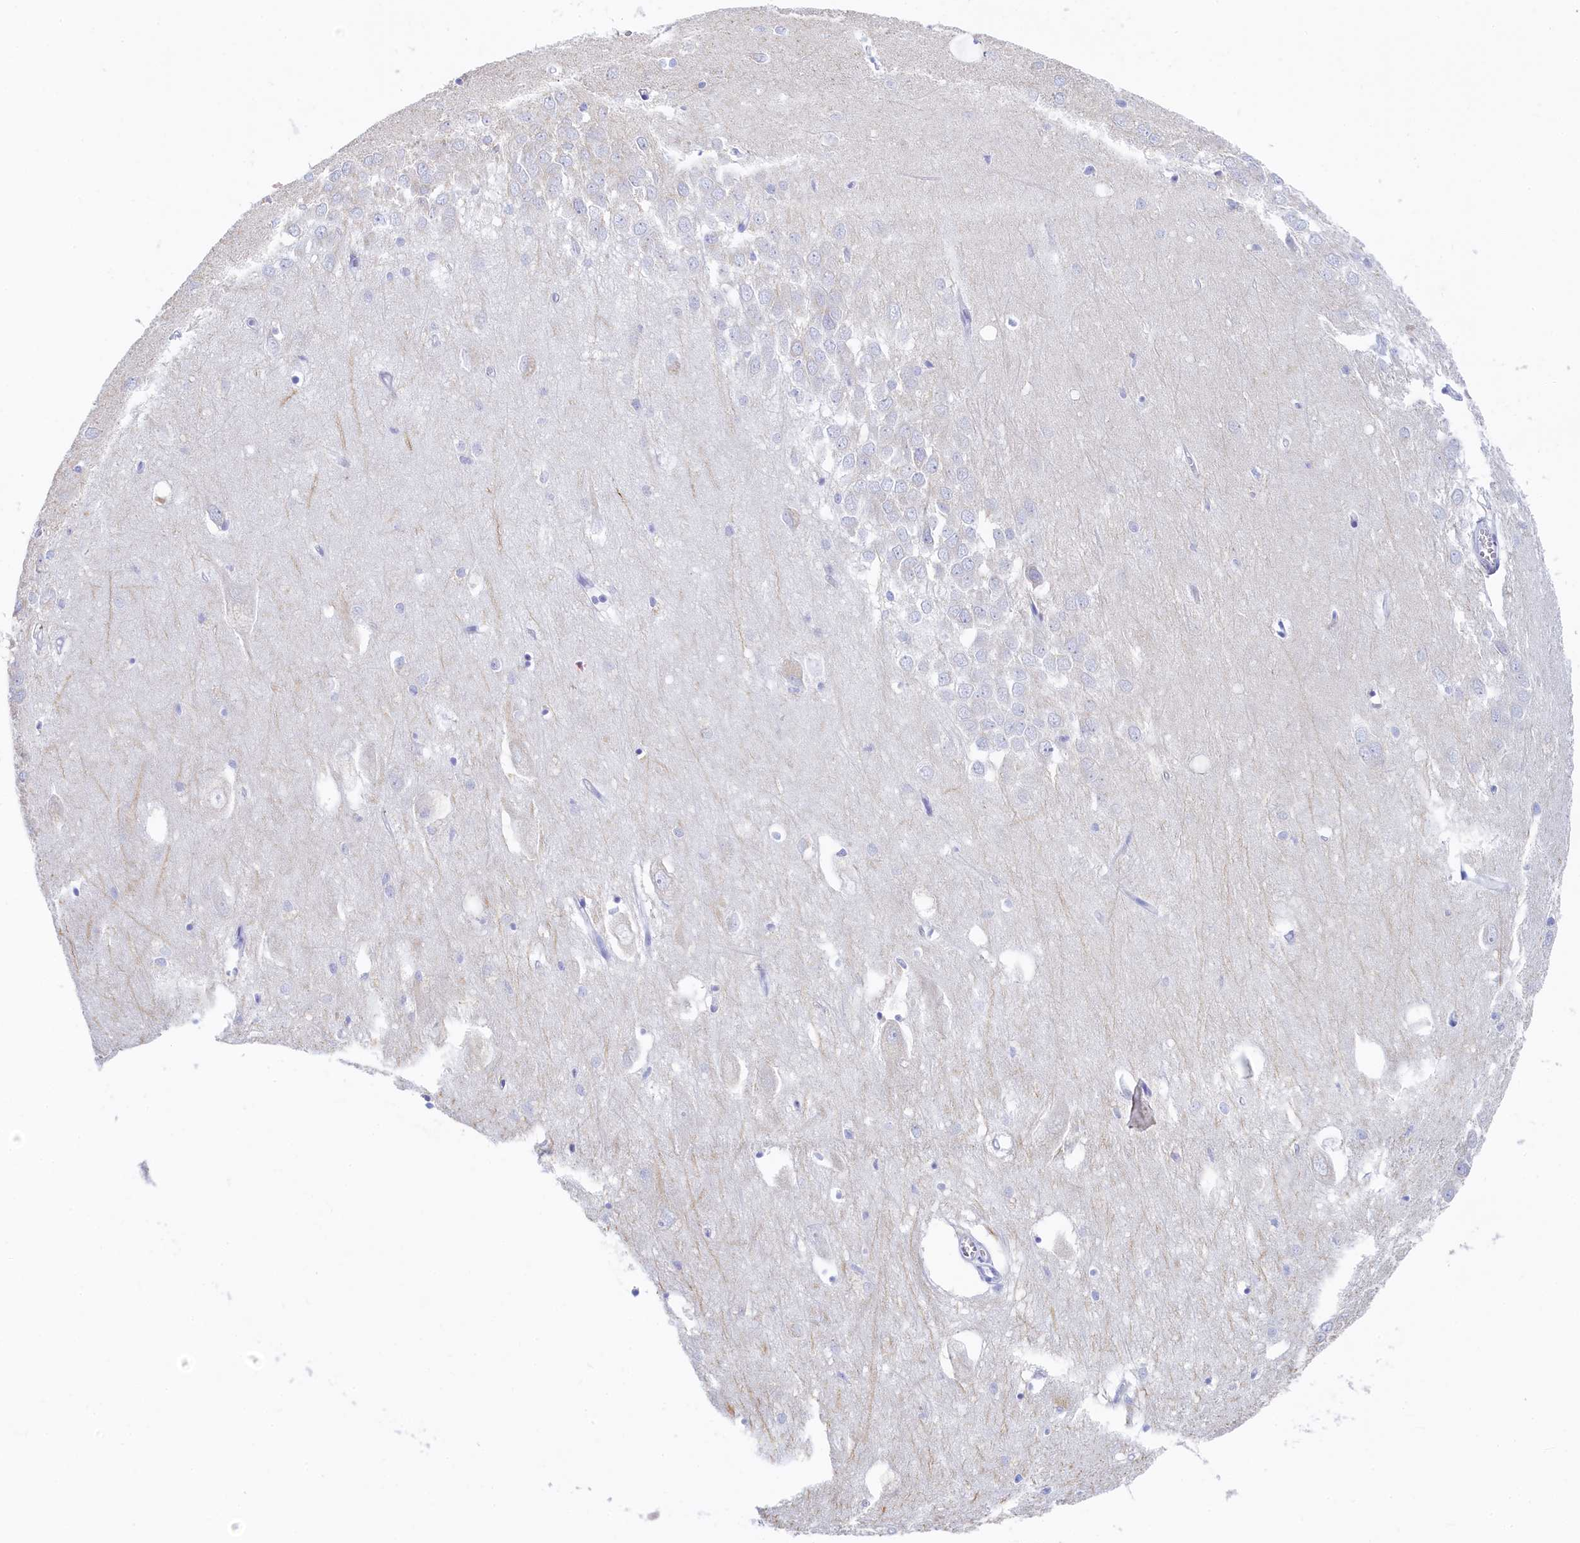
{"staining": {"intensity": "negative", "quantity": "none", "location": "none"}, "tissue": "hippocampus", "cell_type": "Glial cells", "image_type": "normal", "snomed": [{"axis": "morphology", "description": "Normal tissue, NOS"}, {"axis": "topography", "description": "Hippocampus"}], "caption": "Photomicrograph shows no significant protein positivity in glial cells of unremarkable hippocampus. Brightfield microscopy of IHC stained with DAB (3,3'-diaminobenzidine) (brown) and hematoxylin (blue), captured at high magnification.", "gene": "TRIM10", "patient": {"sex": "female", "age": 64}}